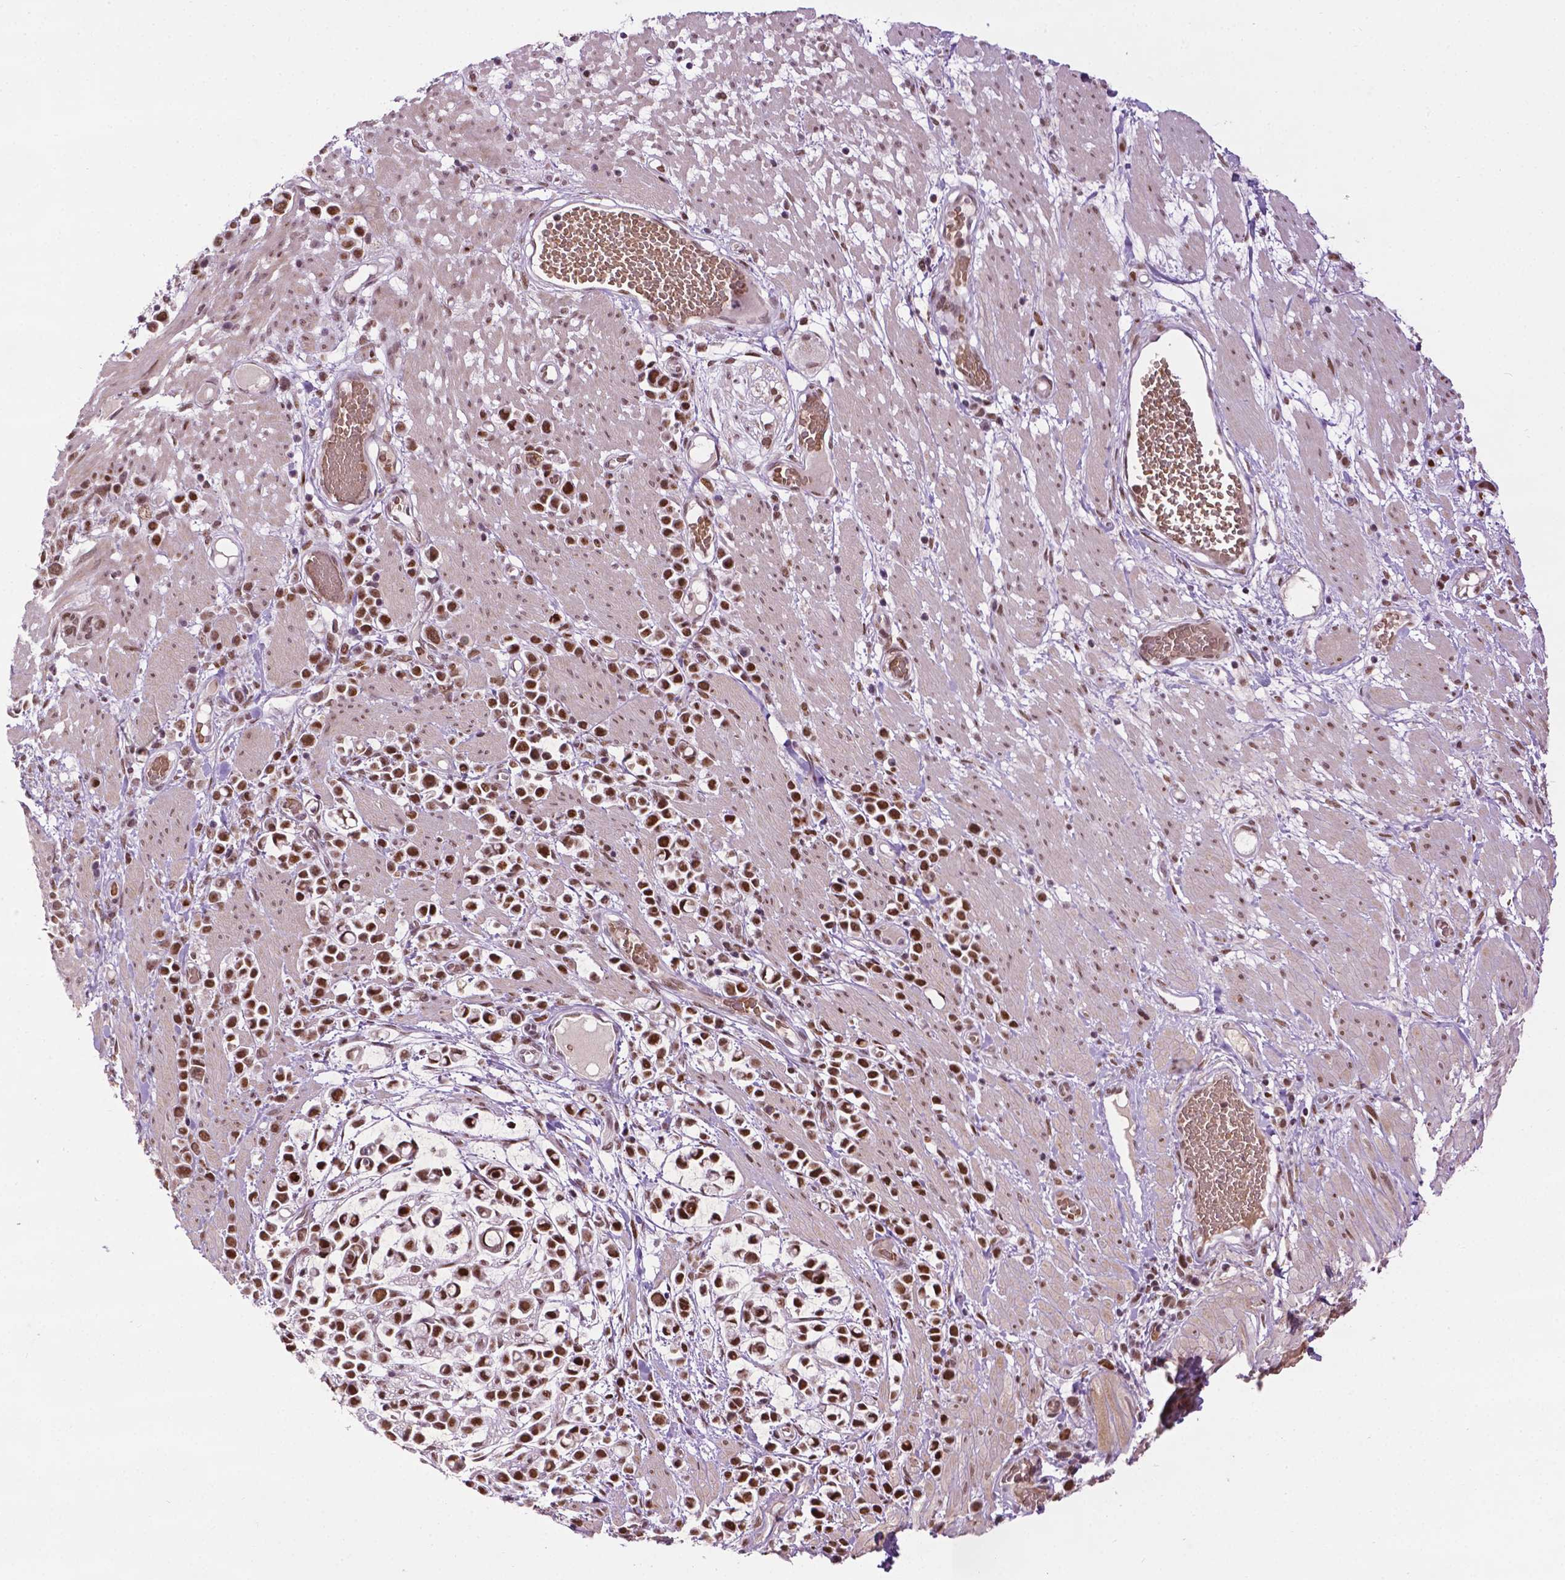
{"staining": {"intensity": "strong", "quantity": ">75%", "location": "nuclear"}, "tissue": "stomach cancer", "cell_type": "Tumor cells", "image_type": "cancer", "snomed": [{"axis": "morphology", "description": "Adenocarcinoma, NOS"}, {"axis": "topography", "description": "Stomach"}], "caption": "Stomach cancer (adenocarcinoma) stained with a brown dye demonstrates strong nuclear positive positivity in approximately >75% of tumor cells.", "gene": "ZNF41", "patient": {"sex": "male", "age": 82}}